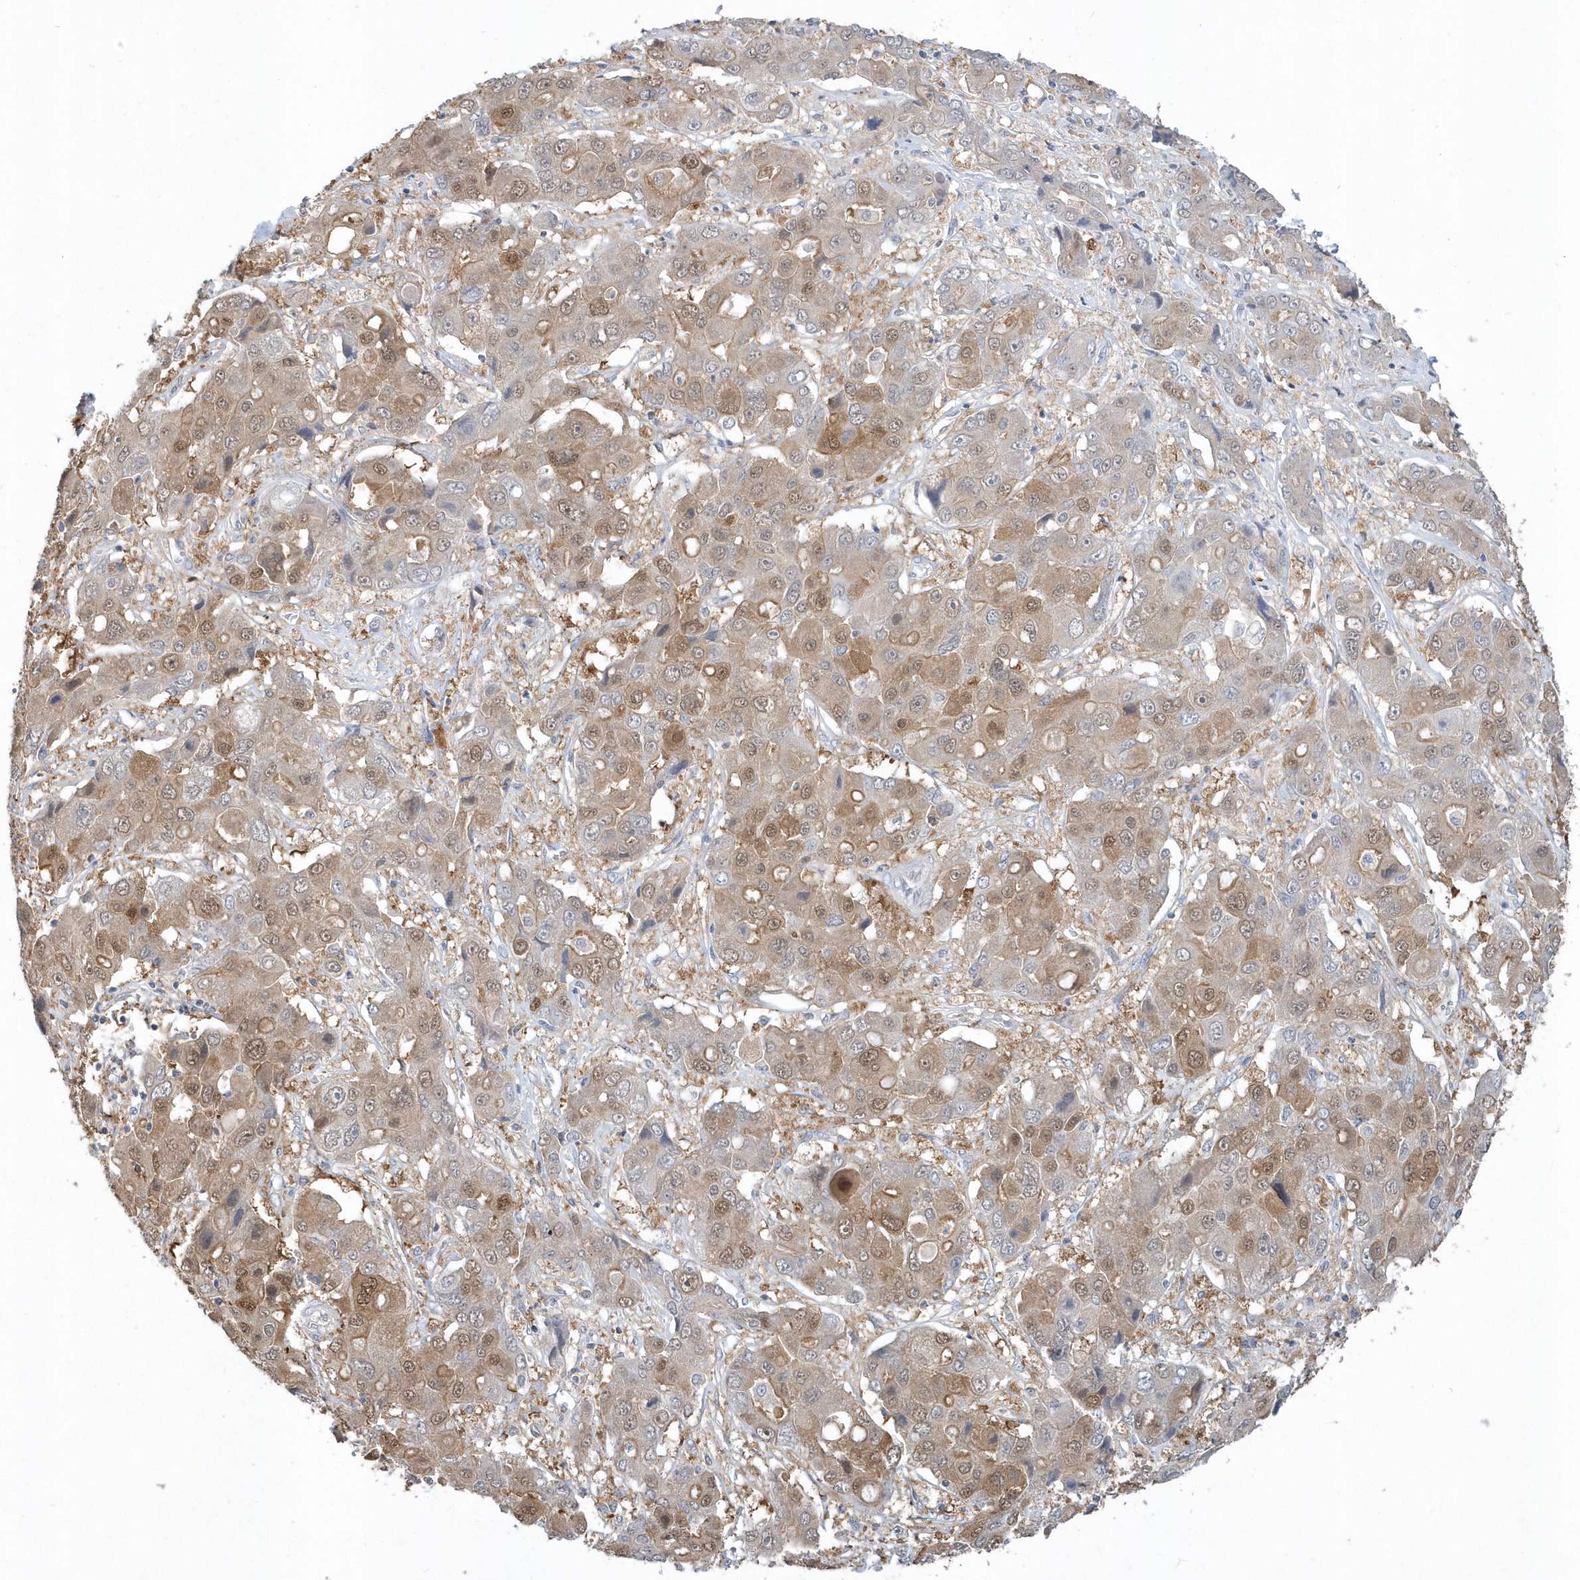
{"staining": {"intensity": "moderate", "quantity": ">75%", "location": "cytoplasmic/membranous,nuclear"}, "tissue": "liver cancer", "cell_type": "Tumor cells", "image_type": "cancer", "snomed": [{"axis": "morphology", "description": "Cholangiocarcinoma"}, {"axis": "topography", "description": "Liver"}], "caption": "High-magnification brightfield microscopy of liver cancer (cholangiocarcinoma) stained with DAB (brown) and counterstained with hematoxylin (blue). tumor cells exhibit moderate cytoplasmic/membranous and nuclear expression is present in approximately>75% of cells. (DAB (3,3'-diaminobenzidine) = brown stain, brightfield microscopy at high magnification).", "gene": "AKR7A2", "patient": {"sex": "male", "age": 67}}